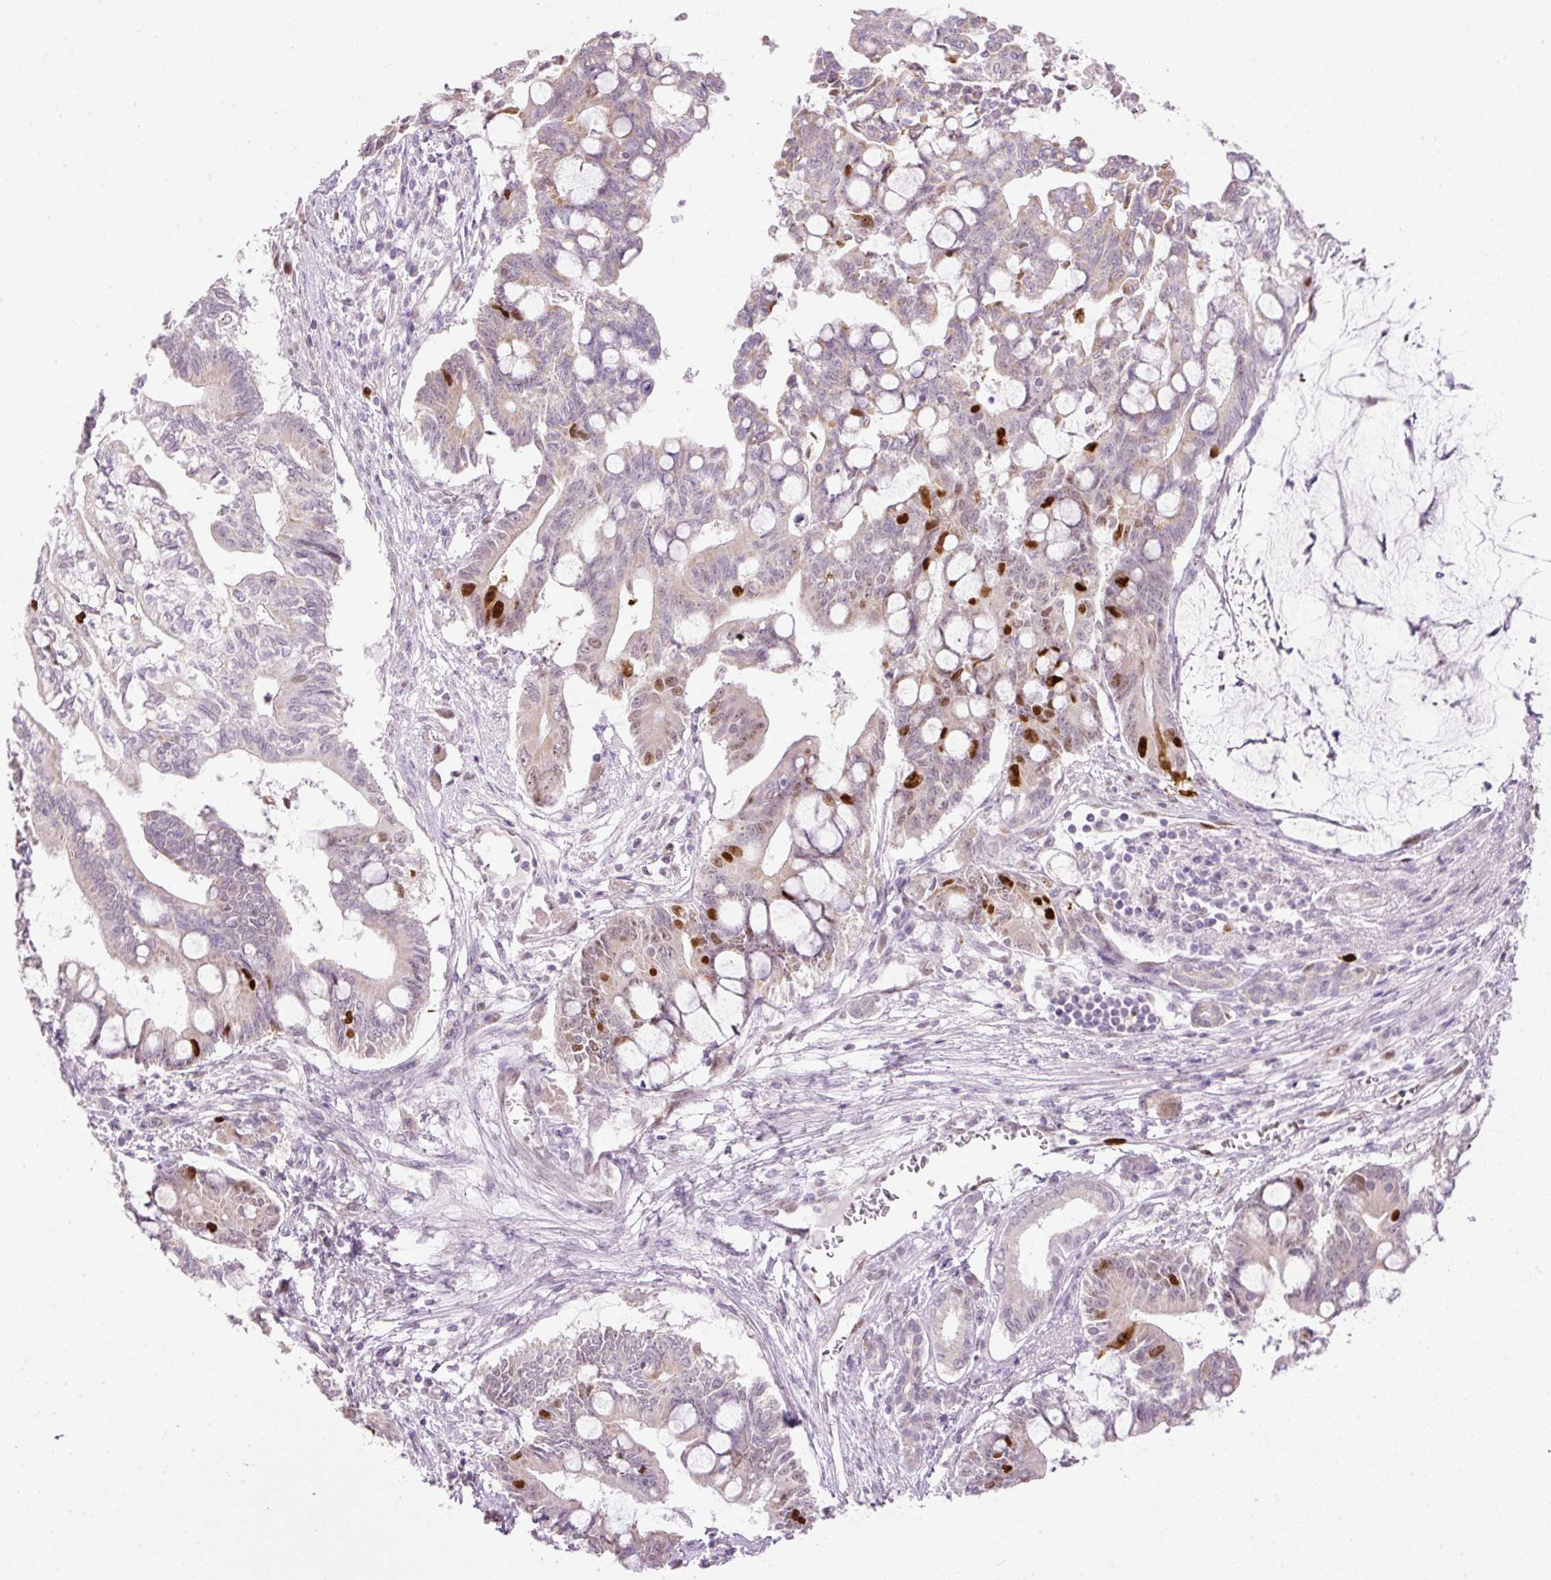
{"staining": {"intensity": "strong", "quantity": "<25%", "location": "nuclear"}, "tissue": "pancreatic cancer", "cell_type": "Tumor cells", "image_type": "cancer", "snomed": [{"axis": "morphology", "description": "Adenocarcinoma, NOS"}, {"axis": "topography", "description": "Pancreas"}], "caption": "This histopathology image displays IHC staining of adenocarcinoma (pancreatic), with medium strong nuclear positivity in about <25% of tumor cells.", "gene": "KPNA2", "patient": {"sex": "male", "age": 68}}